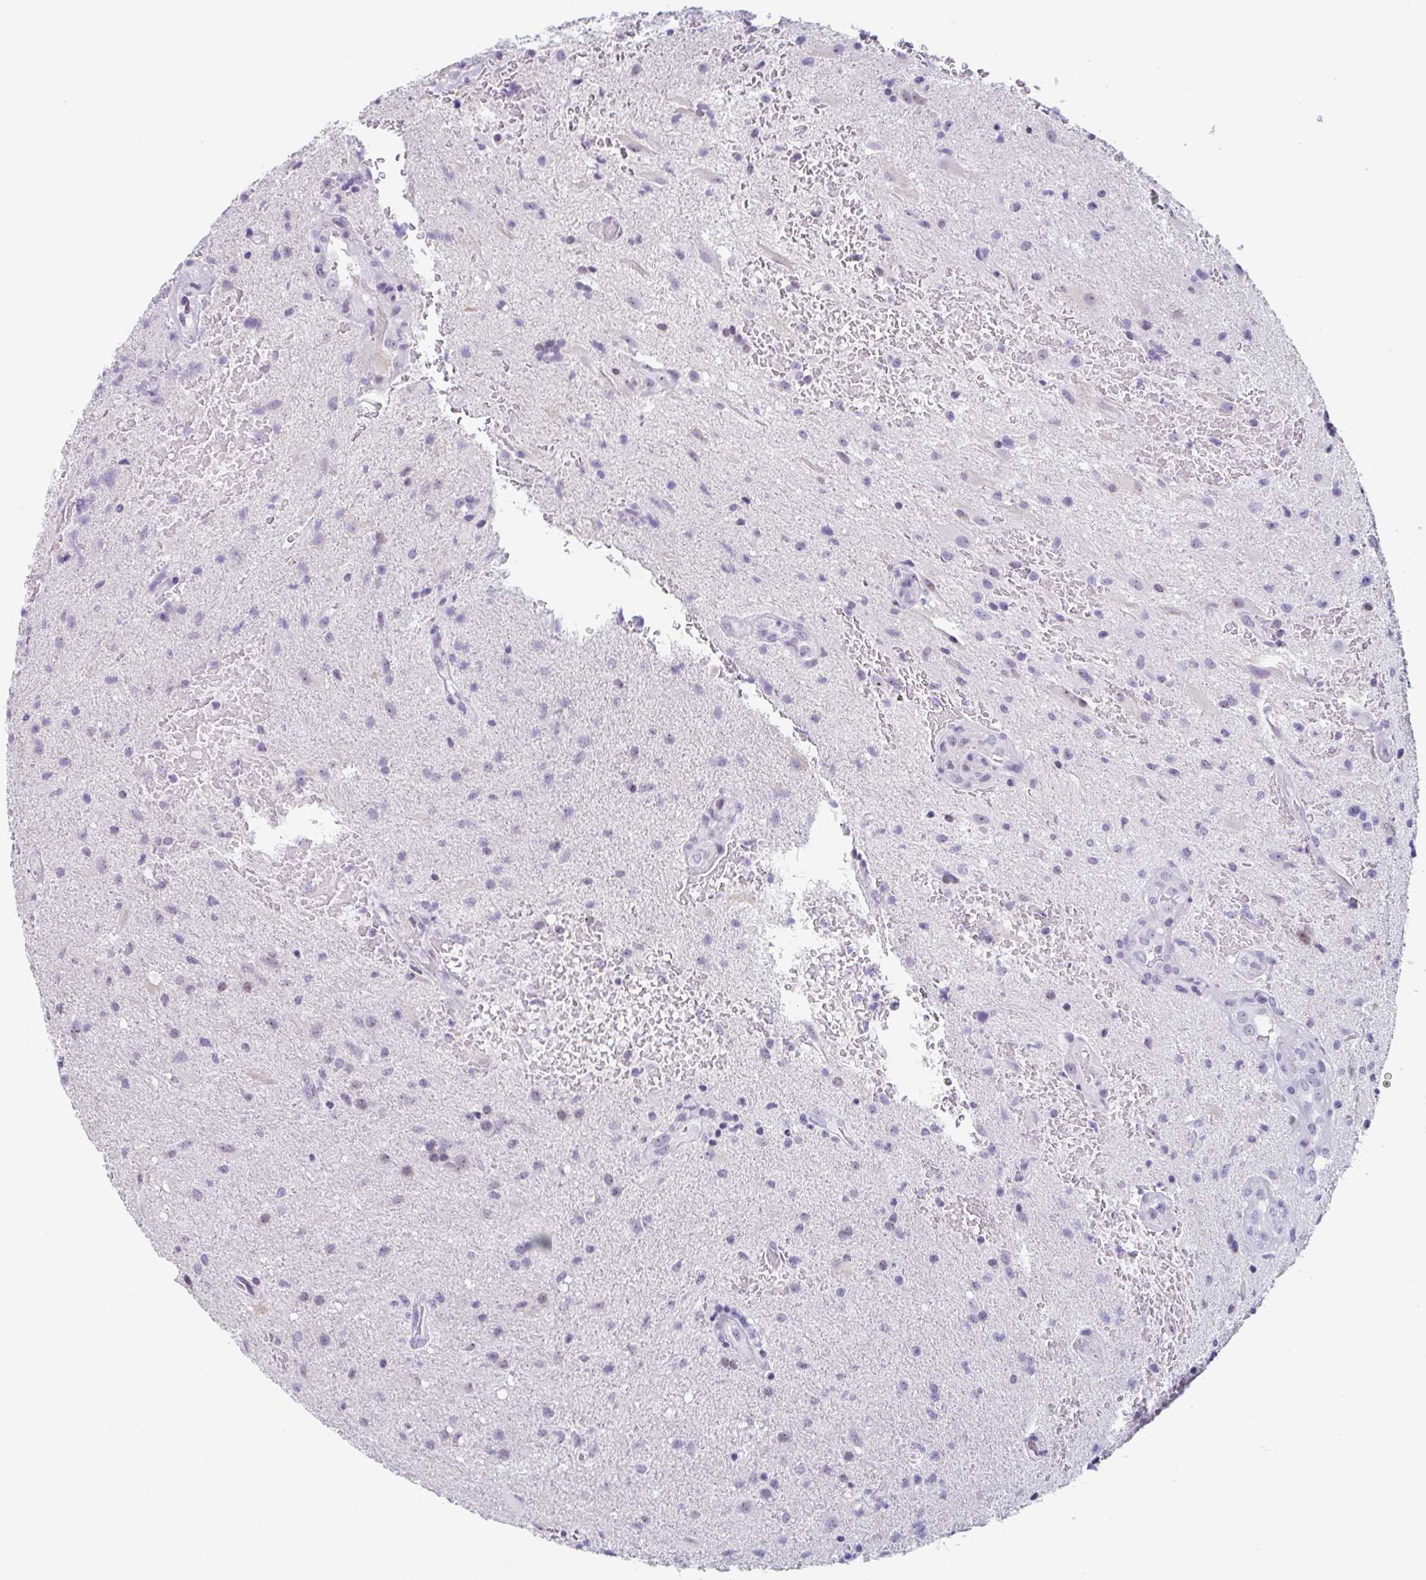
{"staining": {"intensity": "moderate", "quantity": "<25%", "location": "nuclear"}, "tissue": "glioma", "cell_type": "Tumor cells", "image_type": "cancer", "snomed": [{"axis": "morphology", "description": "Glioma, malignant, High grade"}, {"axis": "topography", "description": "Brain"}], "caption": "Protein staining of glioma tissue exhibits moderate nuclear staining in about <25% of tumor cells. (DAB (3,3'-diaminobenzidine) IHC, brown staining for protein, blue staining for nuclei).", "gene": "LENG9", "patient": {"sex": "male", "age": 67}}